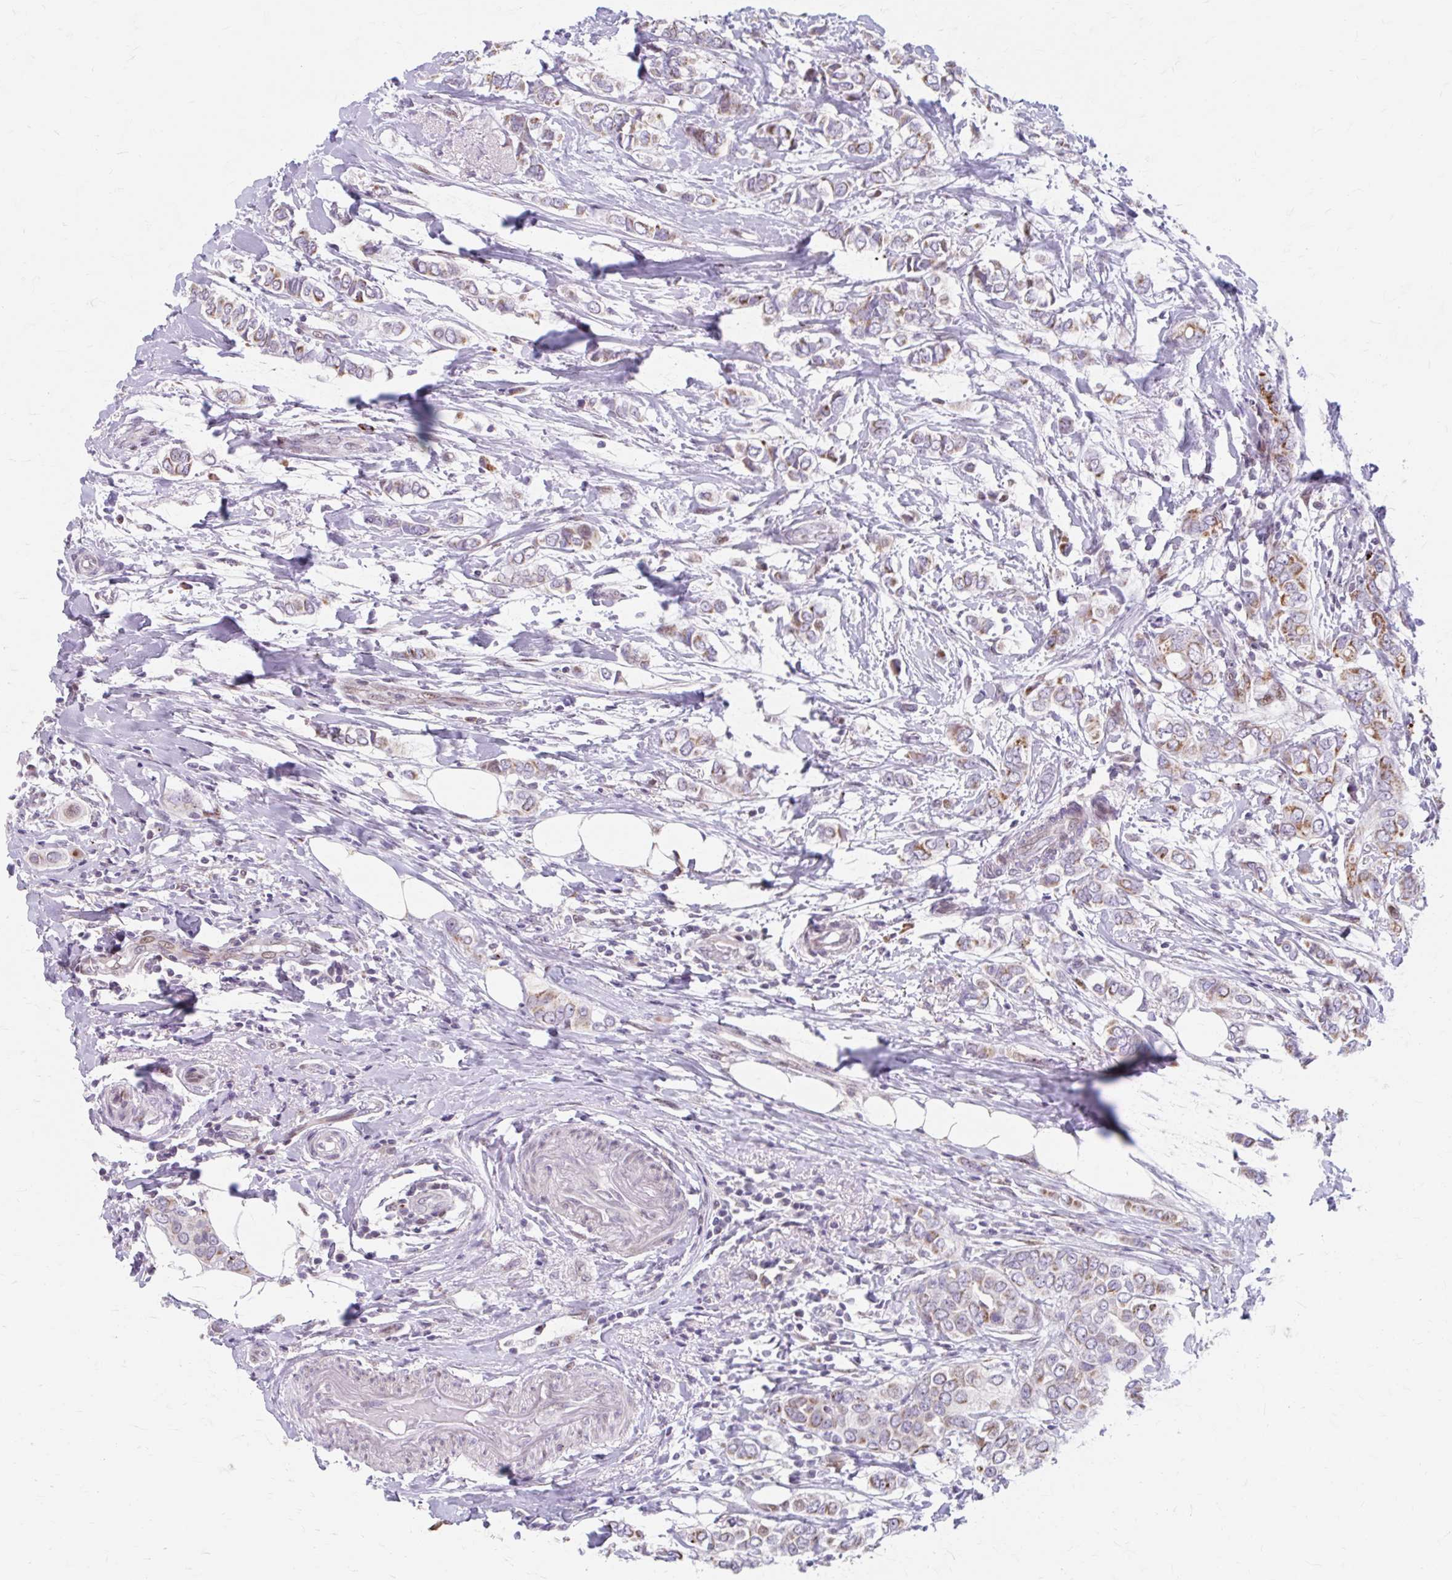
{"staining": {"intensity": "moderate", "quantity": "25%-75%", "location": "cytoplasmic/membranous"}, "tissue": "breast cancer", "cell_type": "Tumor cells", "image_type": "cancer", "snomed": [{"axis": "morphology", "description": "Lobular carcinoma"}, {"axis": "topography", "description": "Breast"}], "caption": "The histopathology image demonstrates immunohistochemical staining of breast cancer. There is moderate cytoplasmic/membranous staining is present in about 25%-75% of tumor cells.", "gene": "BEAN1", "patient": {"sex": "female", "age": 51}}